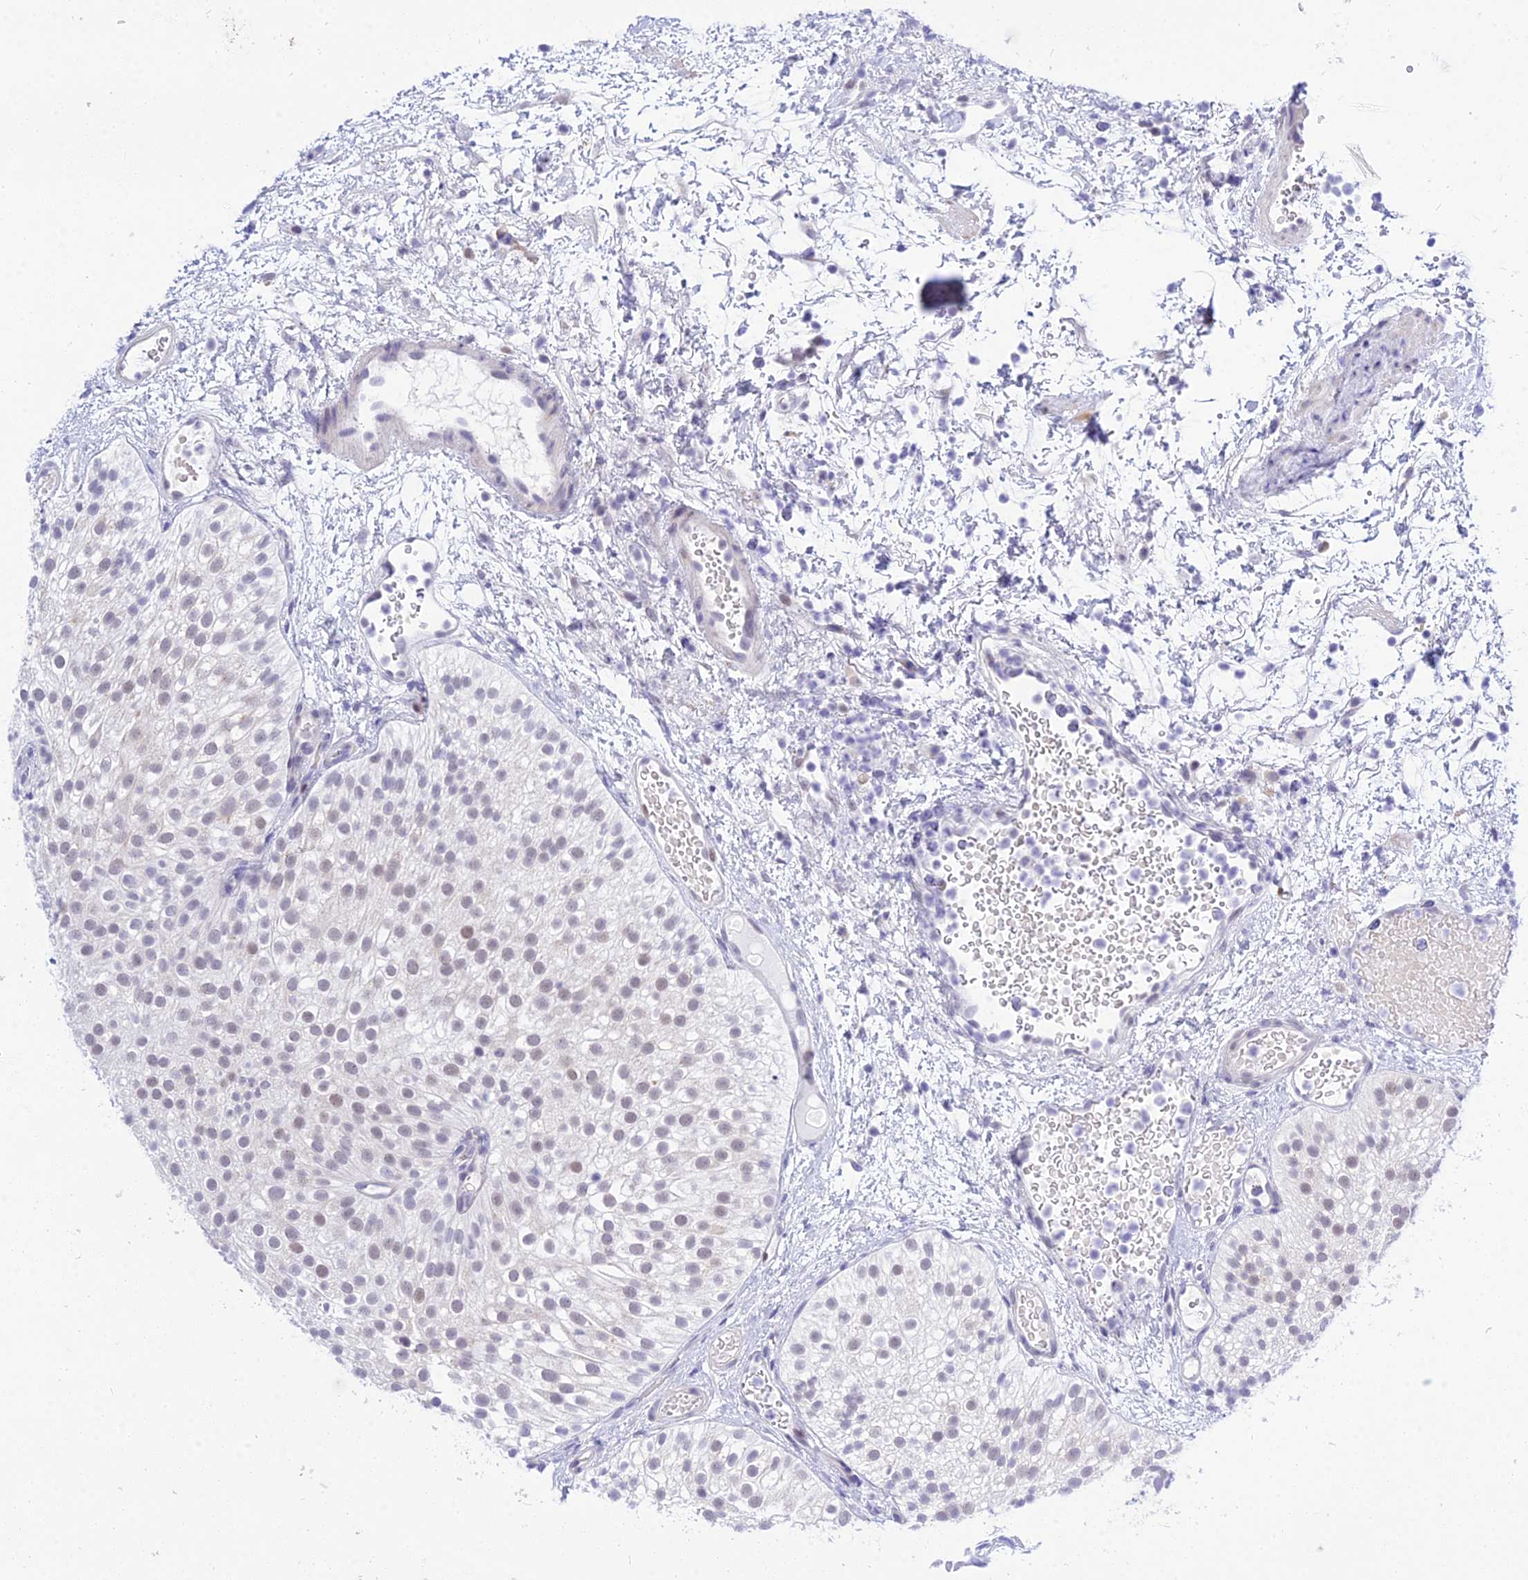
{"staining": {"intensity": "weak", "quantity": ">75%", "location": "nuclear"}, "tissue": "urothelial cancer", "cell_type": "Tumor cells", "image_type": "cancer", "snomed": [{"axis": "morphology", "description": "Urothelial carcinoma, Low grade"}, {"axis": "topography", "description": "Urinary bladder"}], "caption": "Urothelial cancer stained with a protein marker exhibits weak staining in tumor cells.", "gene": "DEFB107A", "patient": {"sex": "male", "age": 78}}